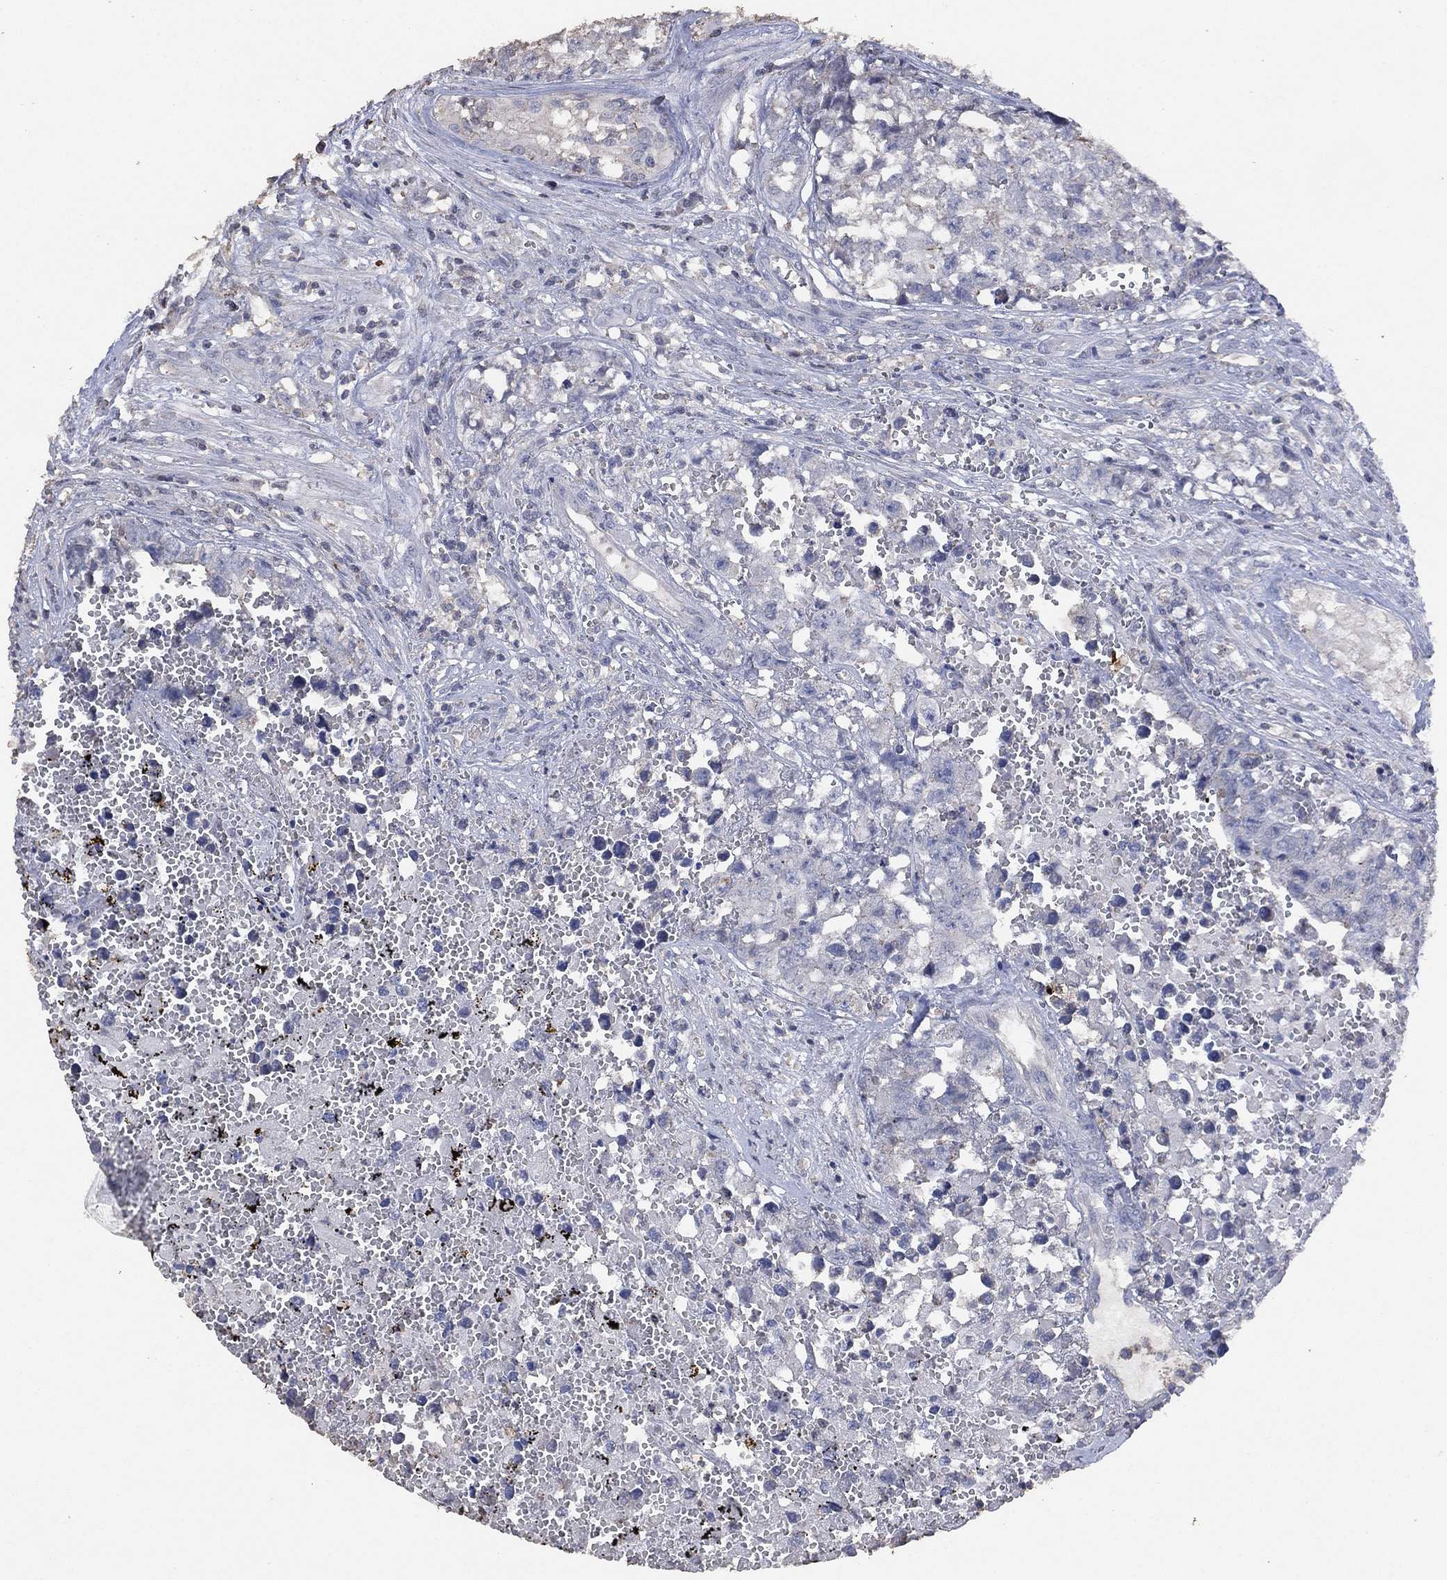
{"staining": {"intensity": "negative", "quantity": "none", "location": "none"}, "tissue": "testis cancer", "cell_type": "Tumor cells", "image_type": "cancer", "snomed": [{"axis": "morphology", "description": "Seminoma, NOS"}, {"axis": "morphology", "description": "Carcinoma, Embryonal, NOS"}, {"axis": "topography", "description": "Testis"}], "caption": "Immunohistochemistry (IHC) image of testis cancer (seminoma) stained for a protein (brown), which shows no expression in tumor cells.", "gene": "ADPRHL1", "patient": {"sex": "male", "age": 22}}